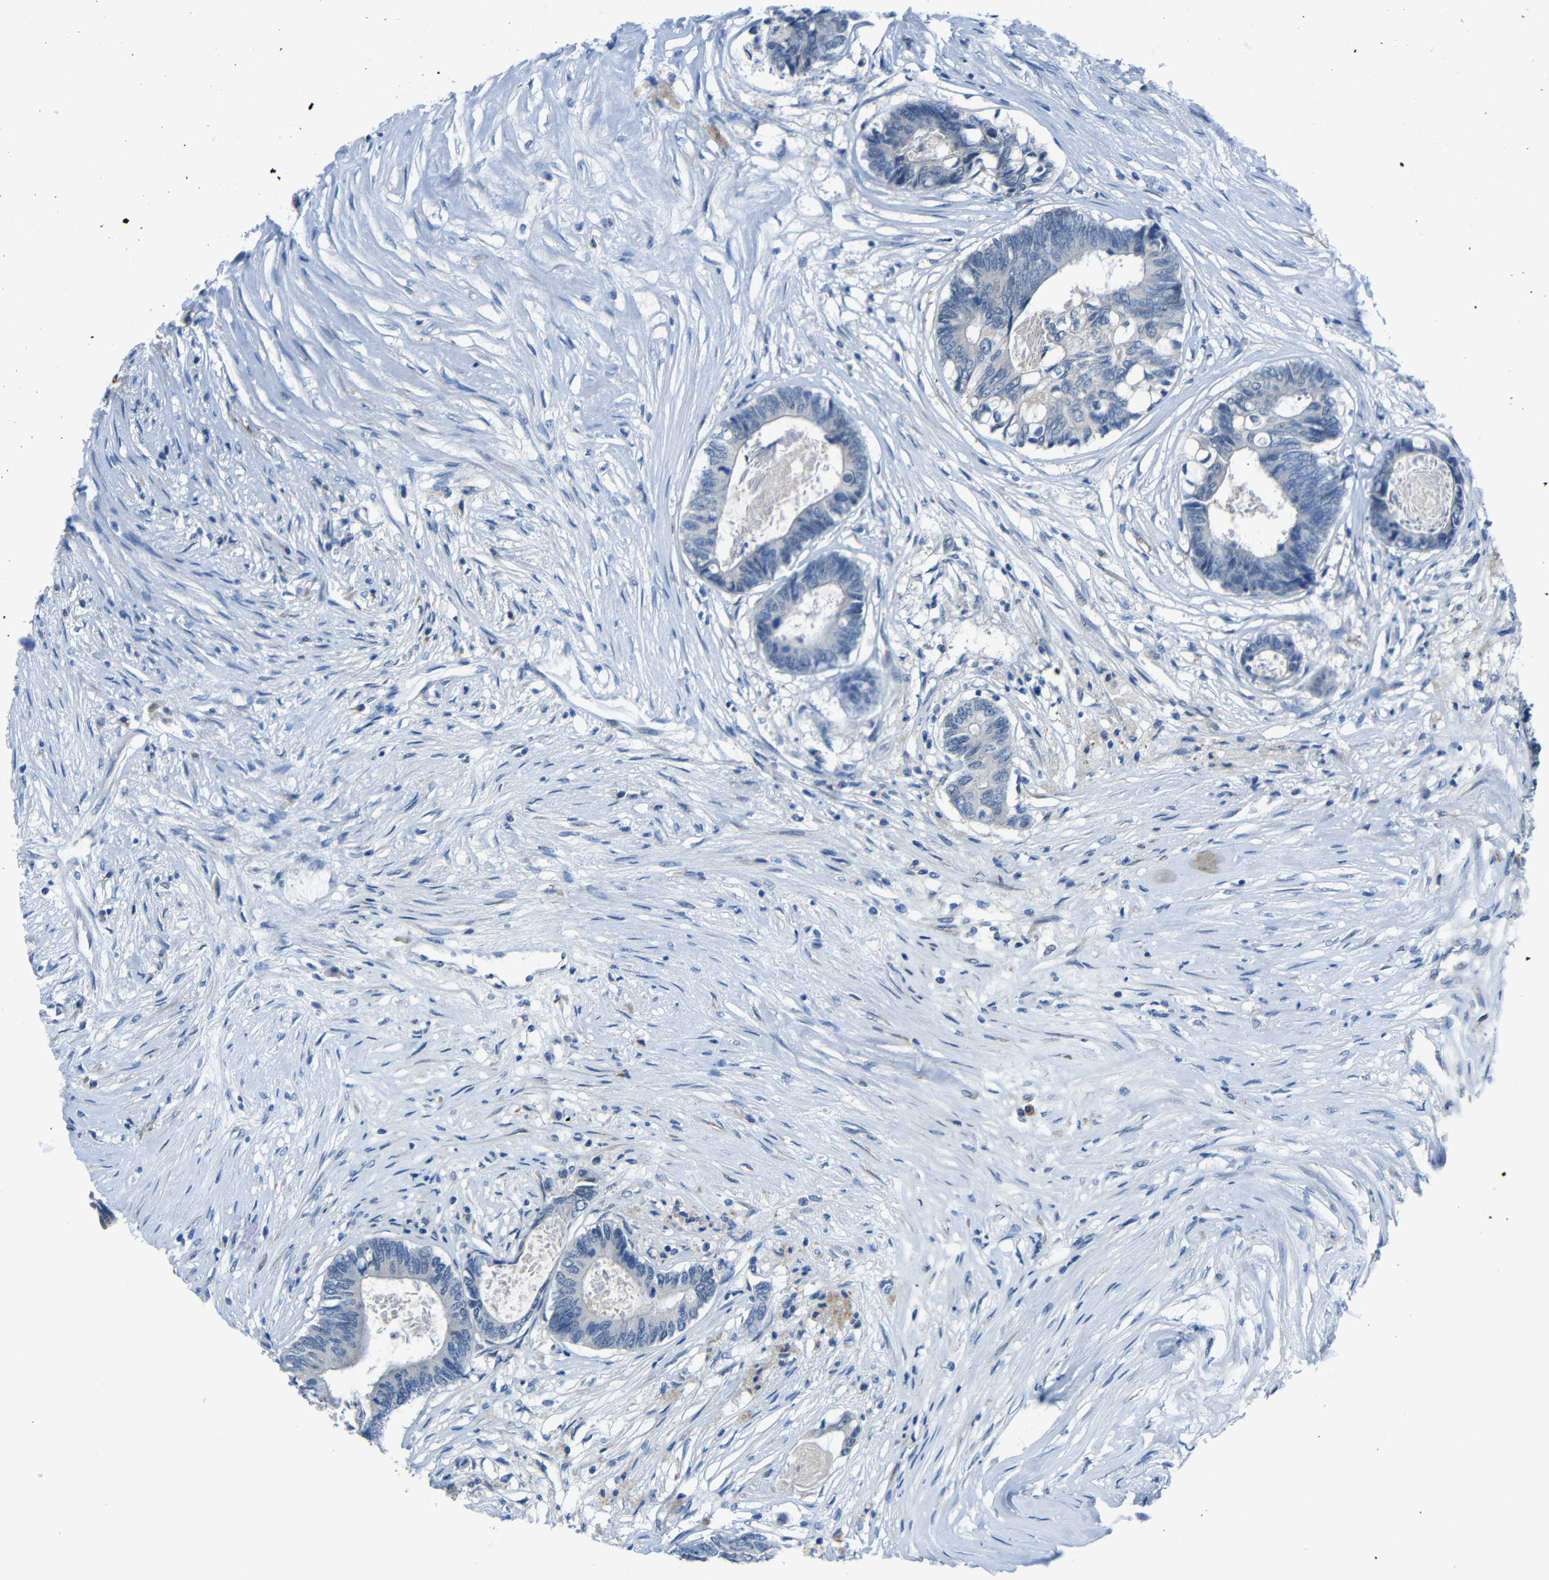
{"staining": {"intensity": "negative", "quantity": "none", "location": "none"}, "tissue": "colorectal cancer", "cell_type": "Tumor cells", "image_type": "cancer", "snomed": [{"axis": "morphology", "description": "Adenocarcinoma, NOS"}, {"axis": "topography", "description": "Rectum"}], "caption": "Protein analysis of adenocarcinoma (colorectal) displays no significant staining in tumor cells. Nuclei are stained in blue.", "gene": "NEGR1", "patient": {"sex": "male", "age": 63}}